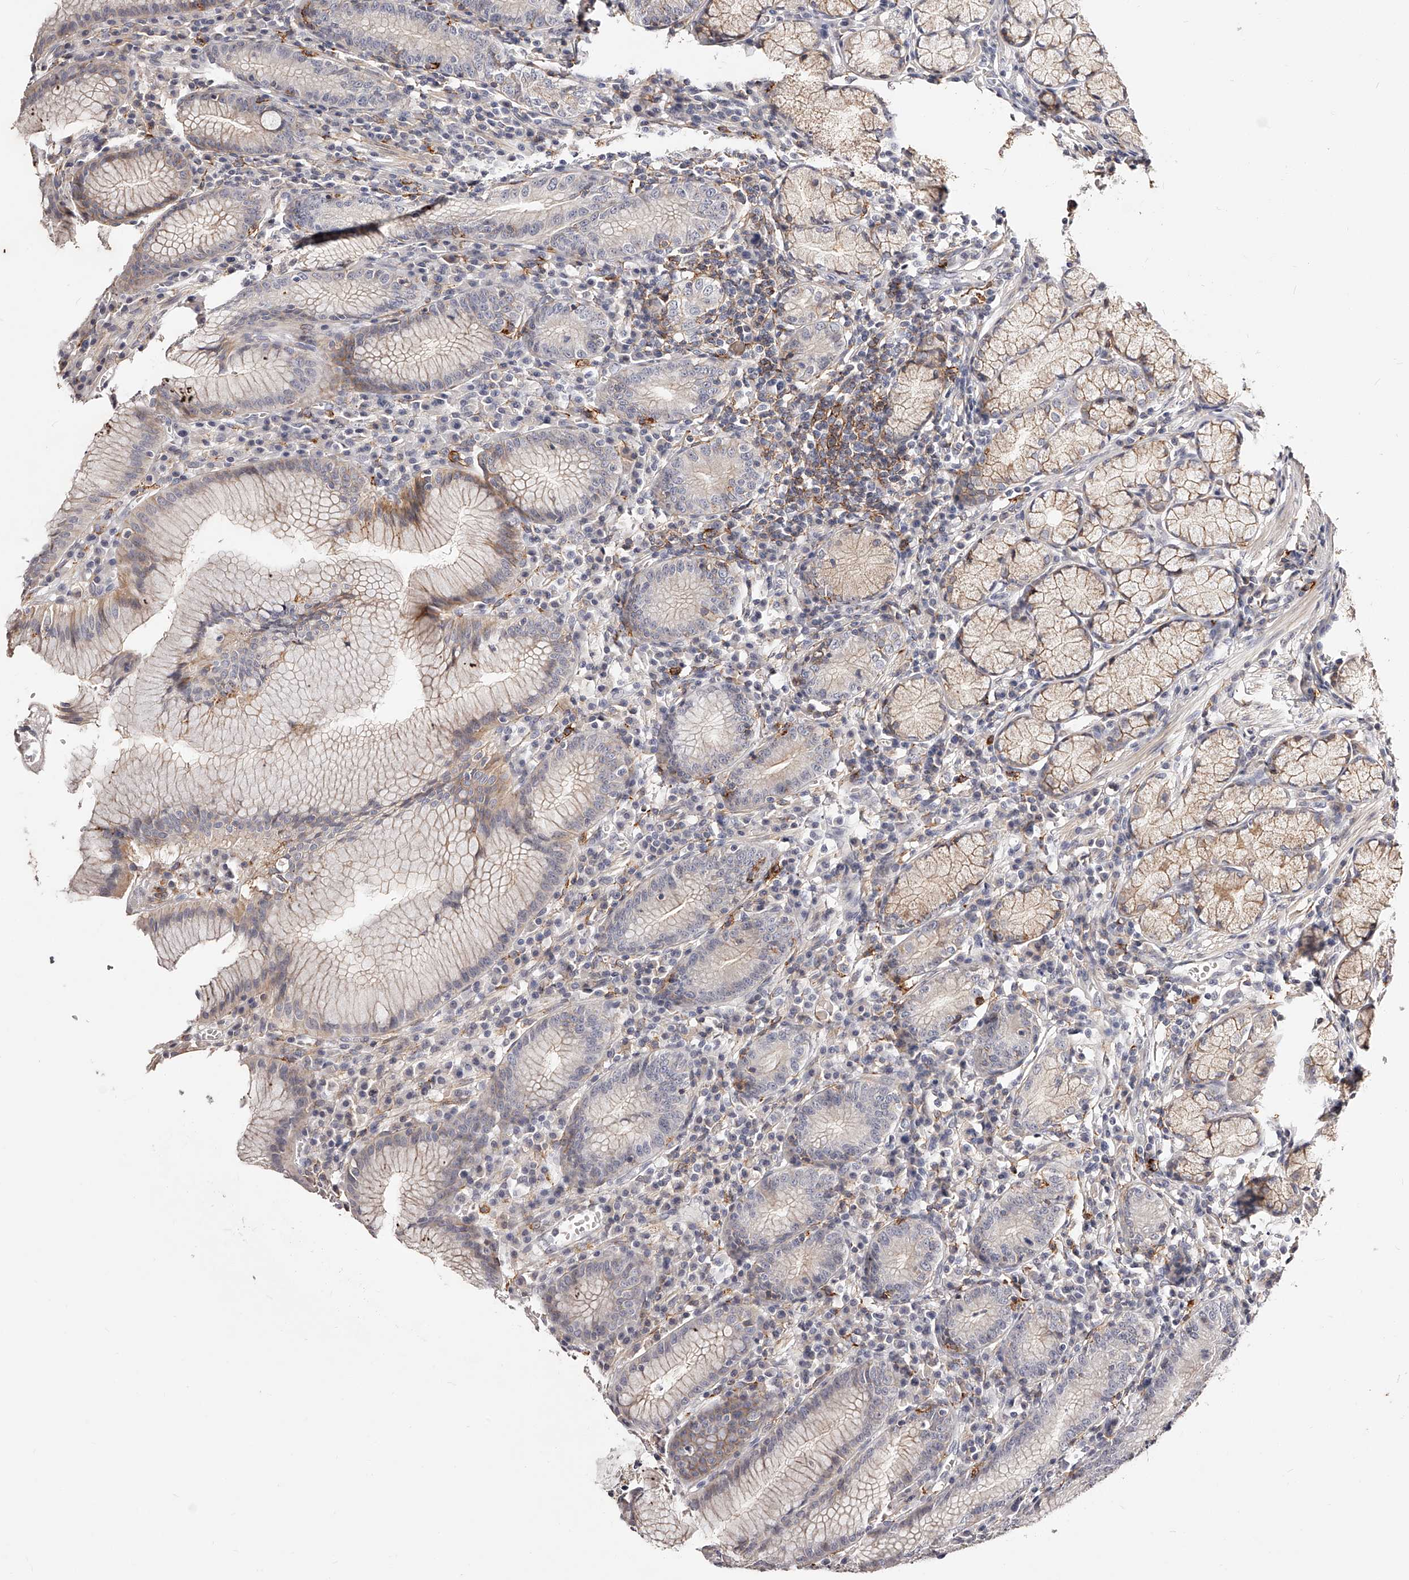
{"staining": {"intensity": "weak", "quantity": "25%-75%", "location": "cytoplasmic/membranous"}, "tissue": "stomach", "cell_type": "Glandular cells", "image_type": "normal", "snomed": [{"axis": "morphology", "description": "Normal tissue, NOS"}, {"axis": "topography", "description": "Stomach"}], "caption": "Immunohistochemistry (IHC) of normal stomach reveals low levels of weak cytoplasmic/membranous positivity in about 25%-75% of glandular cells. The protein of interest is stained brown, and the nuclei are stained in blue (DAB IHC with brightfield microscopy, high magnification).", "gene": "CD82", "patient": {"sex": "male", "age": 55}}